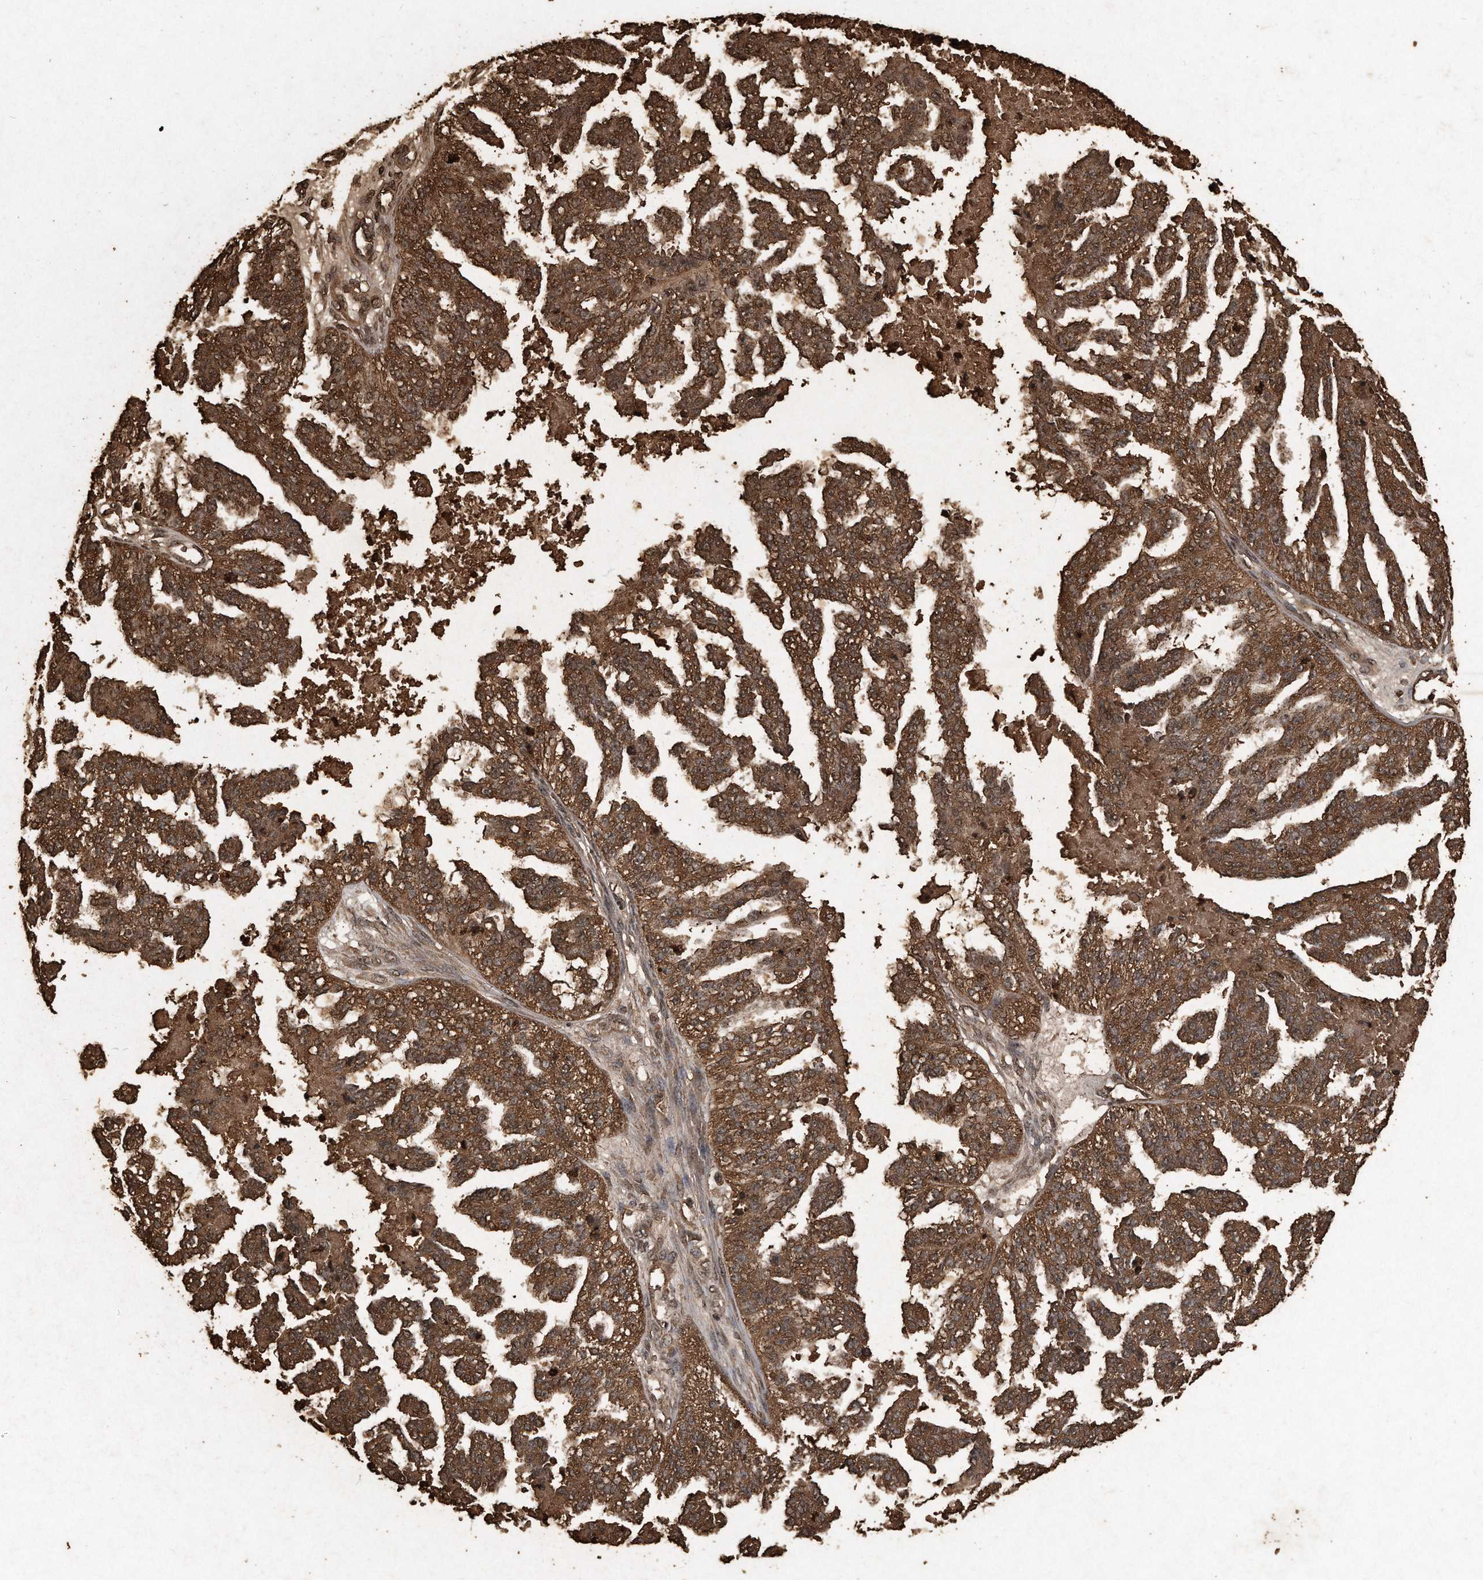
{"staining": {"intensity": "strong", "quantity": ">75%", "location": "cytoplasmic/membranous"}, "tissue": "ovarian cancer", "cell_type": "Tumor cells", "image_type": "cancer", "snomed": [{"axis": "morphology", "description": "Cystadenocarcinoma, serous, NOS"}, {"axis": "topography", "description": "Ovary"}], "caption": "Ovarian cancer stained with DAB immunohistochemistry displays high levels of strong cytoplasmic/membranous expression in approximately >75% of tumor cells.", "gene": "CFLAR", "patient": {"sex": "female", "age": 58}}